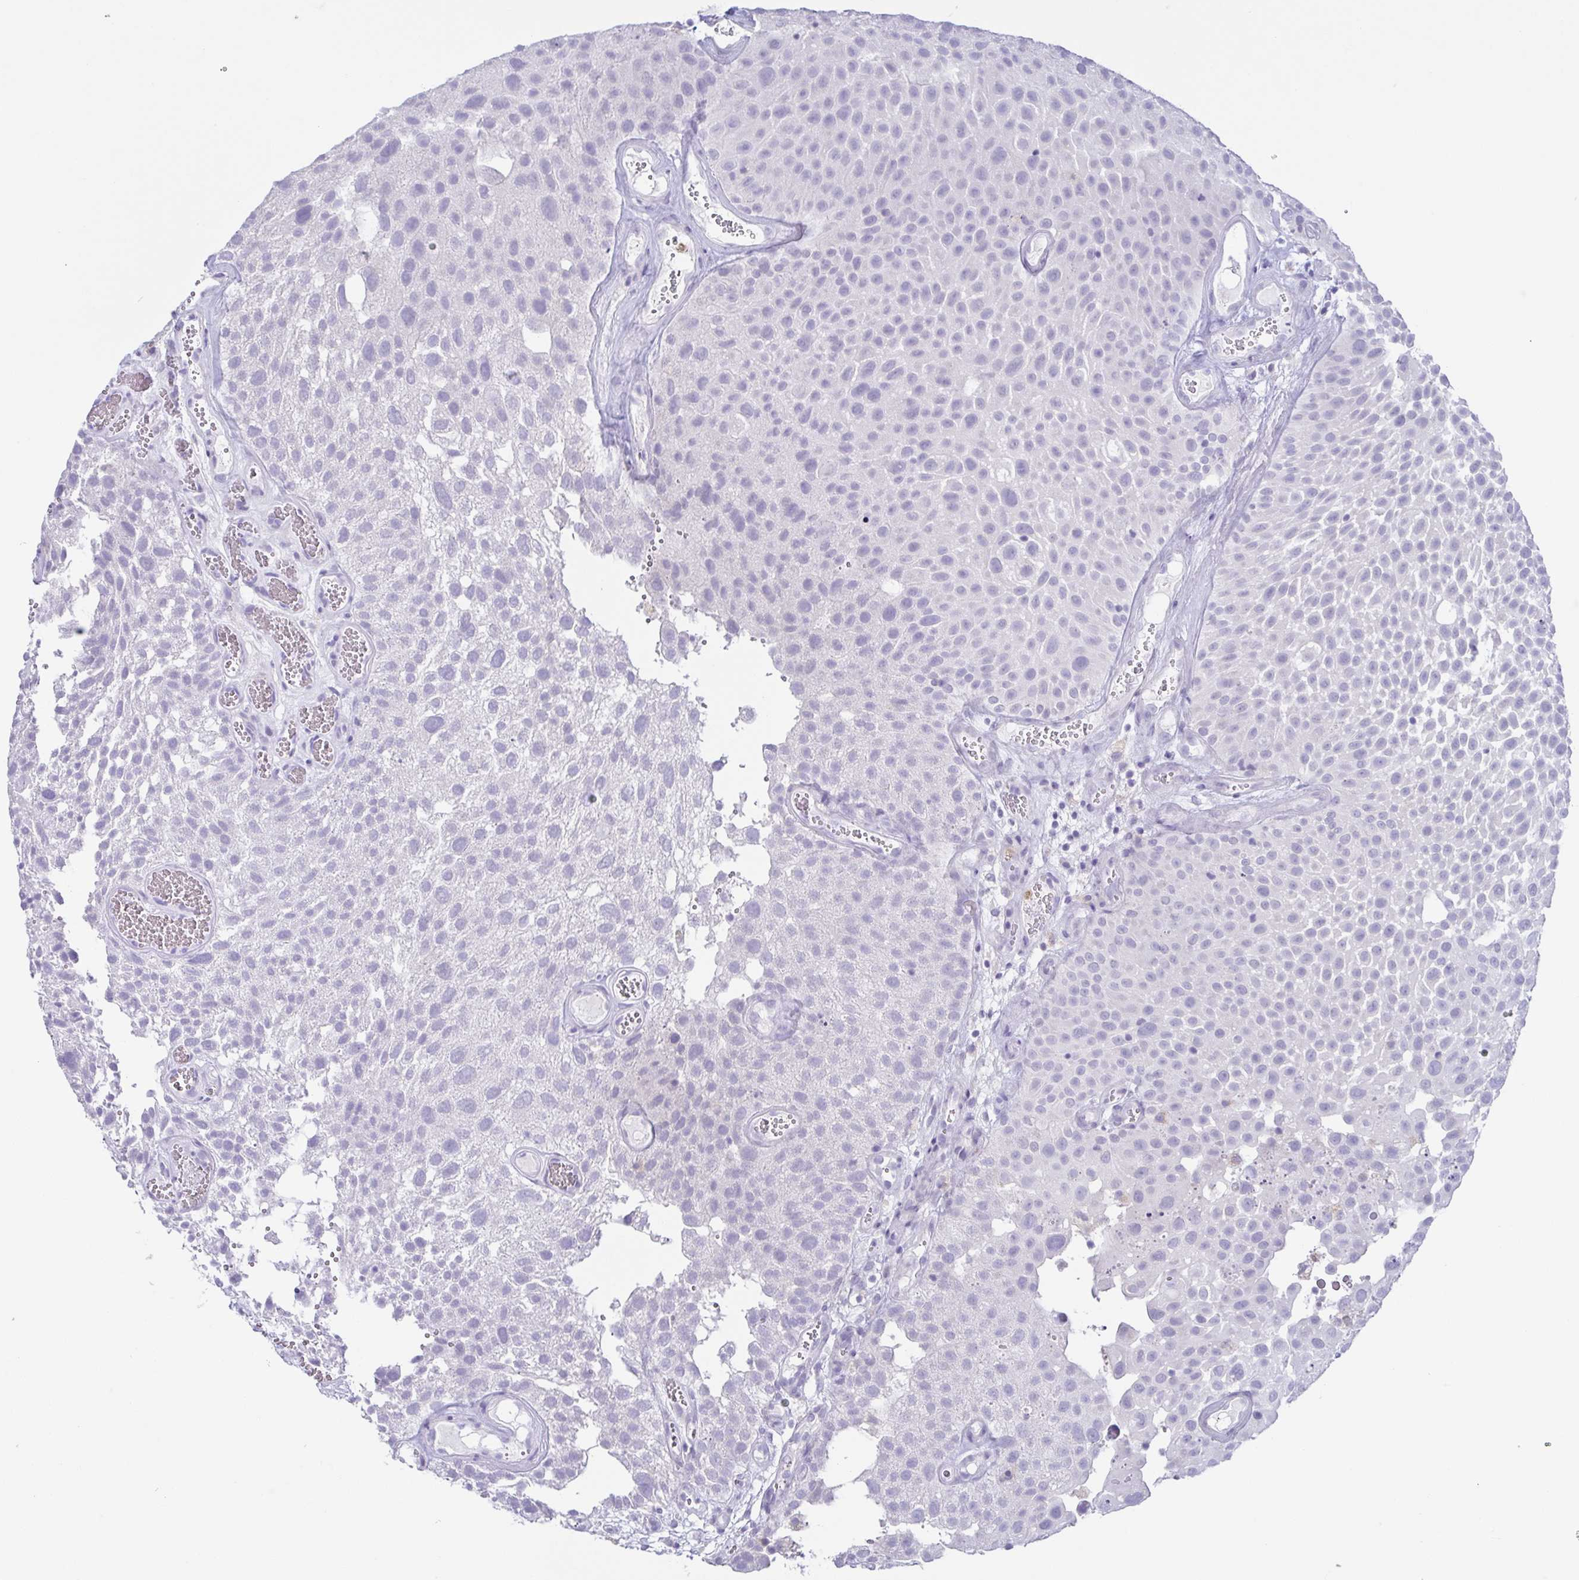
{"staining": {"intensity": "negative", "quantity": "none", "location": "none"}, "tissue": "urothelial cancer", "cell_type": "Tumor cells", "image_type": "cancer", "snomed": [{"axis": "morphology", "description": "Urothelial carcinoma, Low grade"}, {"axis": "topography", "description": "Urinary bladder"}], "caption": "Immunohistochemistry of human urothelial cancer shows no expression in tumor cells. The staining was performed using DAB to visualize the protein expression in brown, while the nuclei were stained in blue with hematoxylin (Magnification: 20x).", "gene": "ATP6V1G2", "patient": {"sex": "male", "age": 72}}